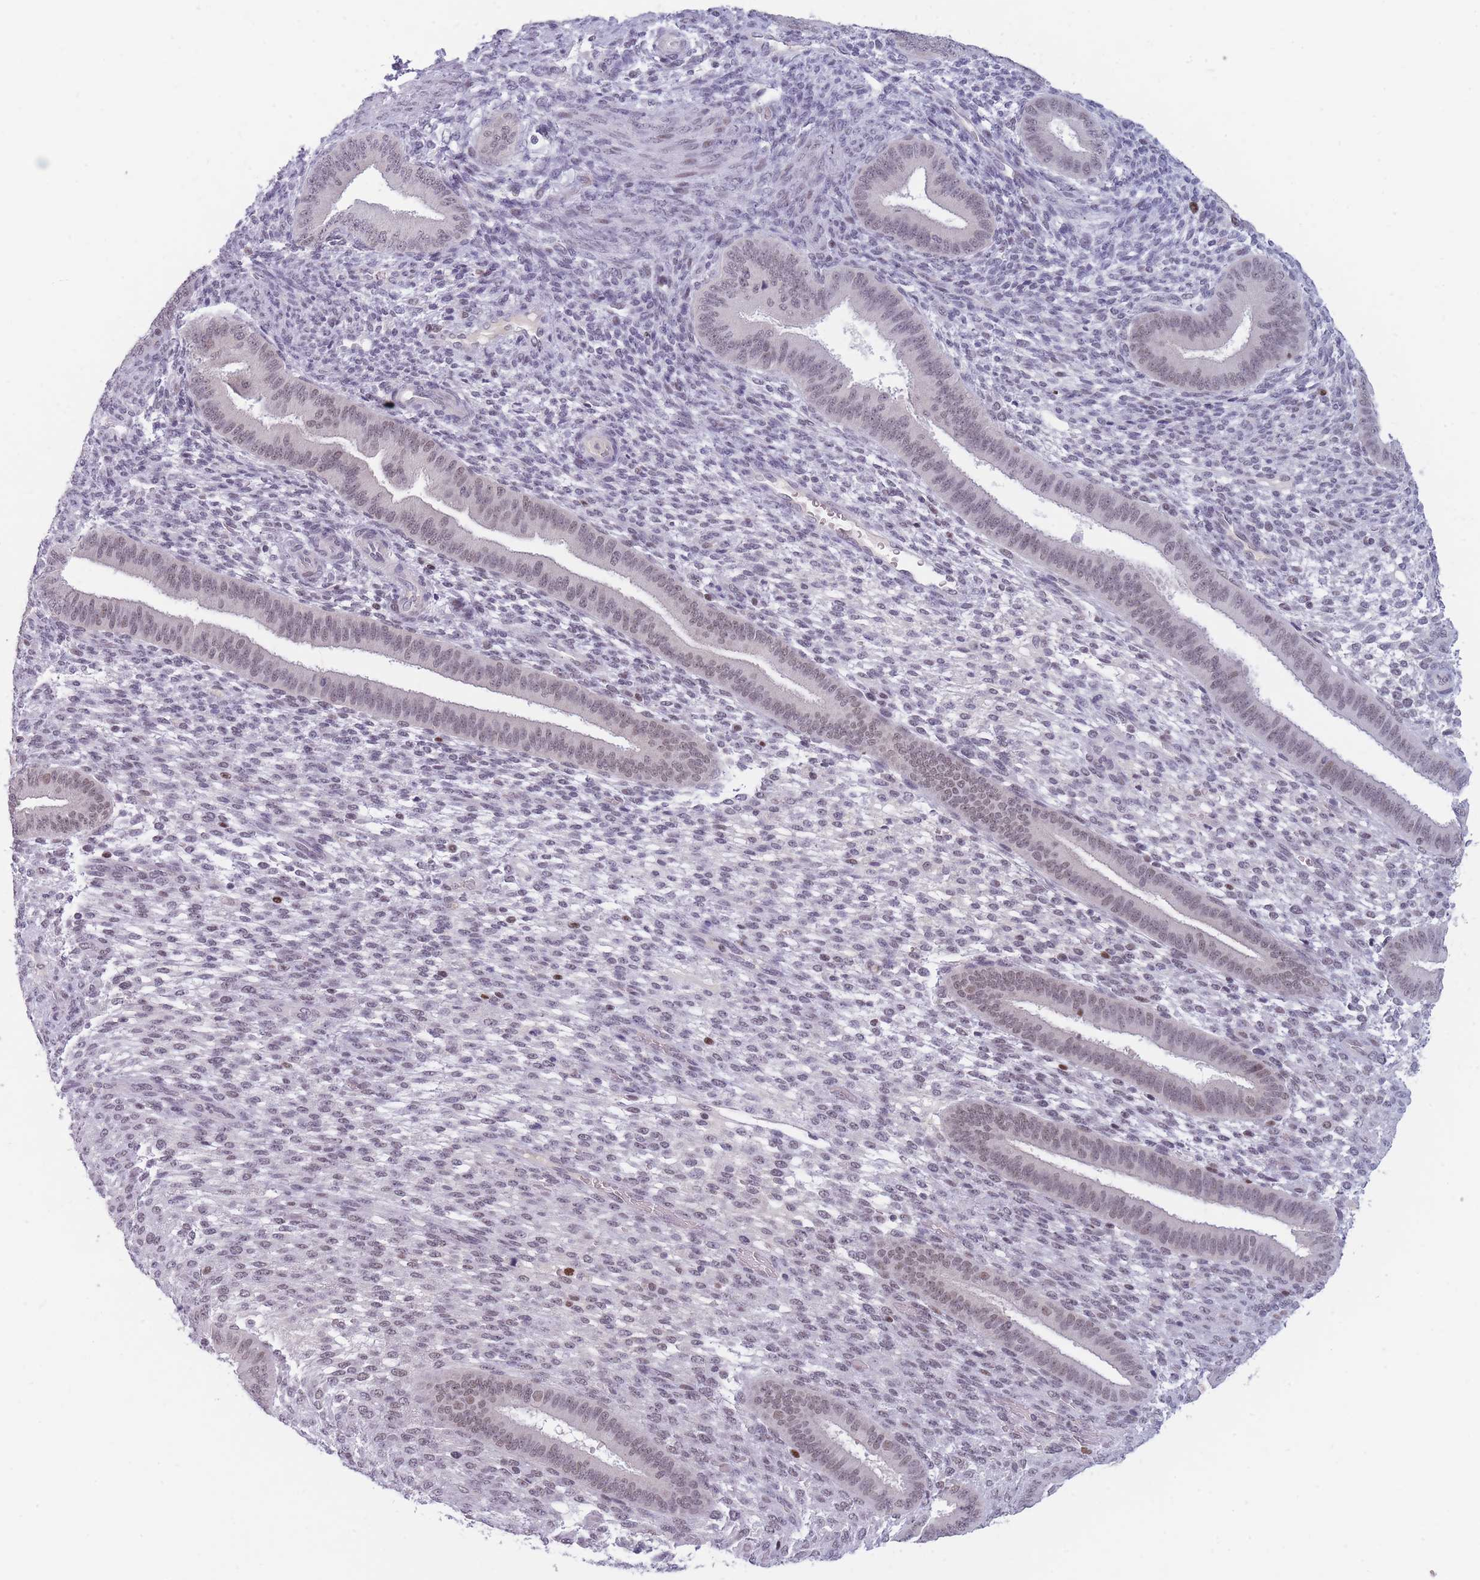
{"staining": {"intensity": "moderate", "quantity": "<25%", "location": "nuclear"}, "tissue": "endometrium", "cell_type": "Cells in endometrial stroma", "image_type": "normal", "snomed": [{"axis": "morphology", "description": "Normal tissue, NOS"}, {"axis": "topography", "description": "Endometrium"}], "caption": "The histopathology image reveals staining of normal endometrium, revealing moderate nuclear protein staining (brown color) within cells in endometrial stroma. (IHC, brightfield microscopy, high magnification).", "gene": "ARID3B", "patient": {"sex": "female", "age": 36}}